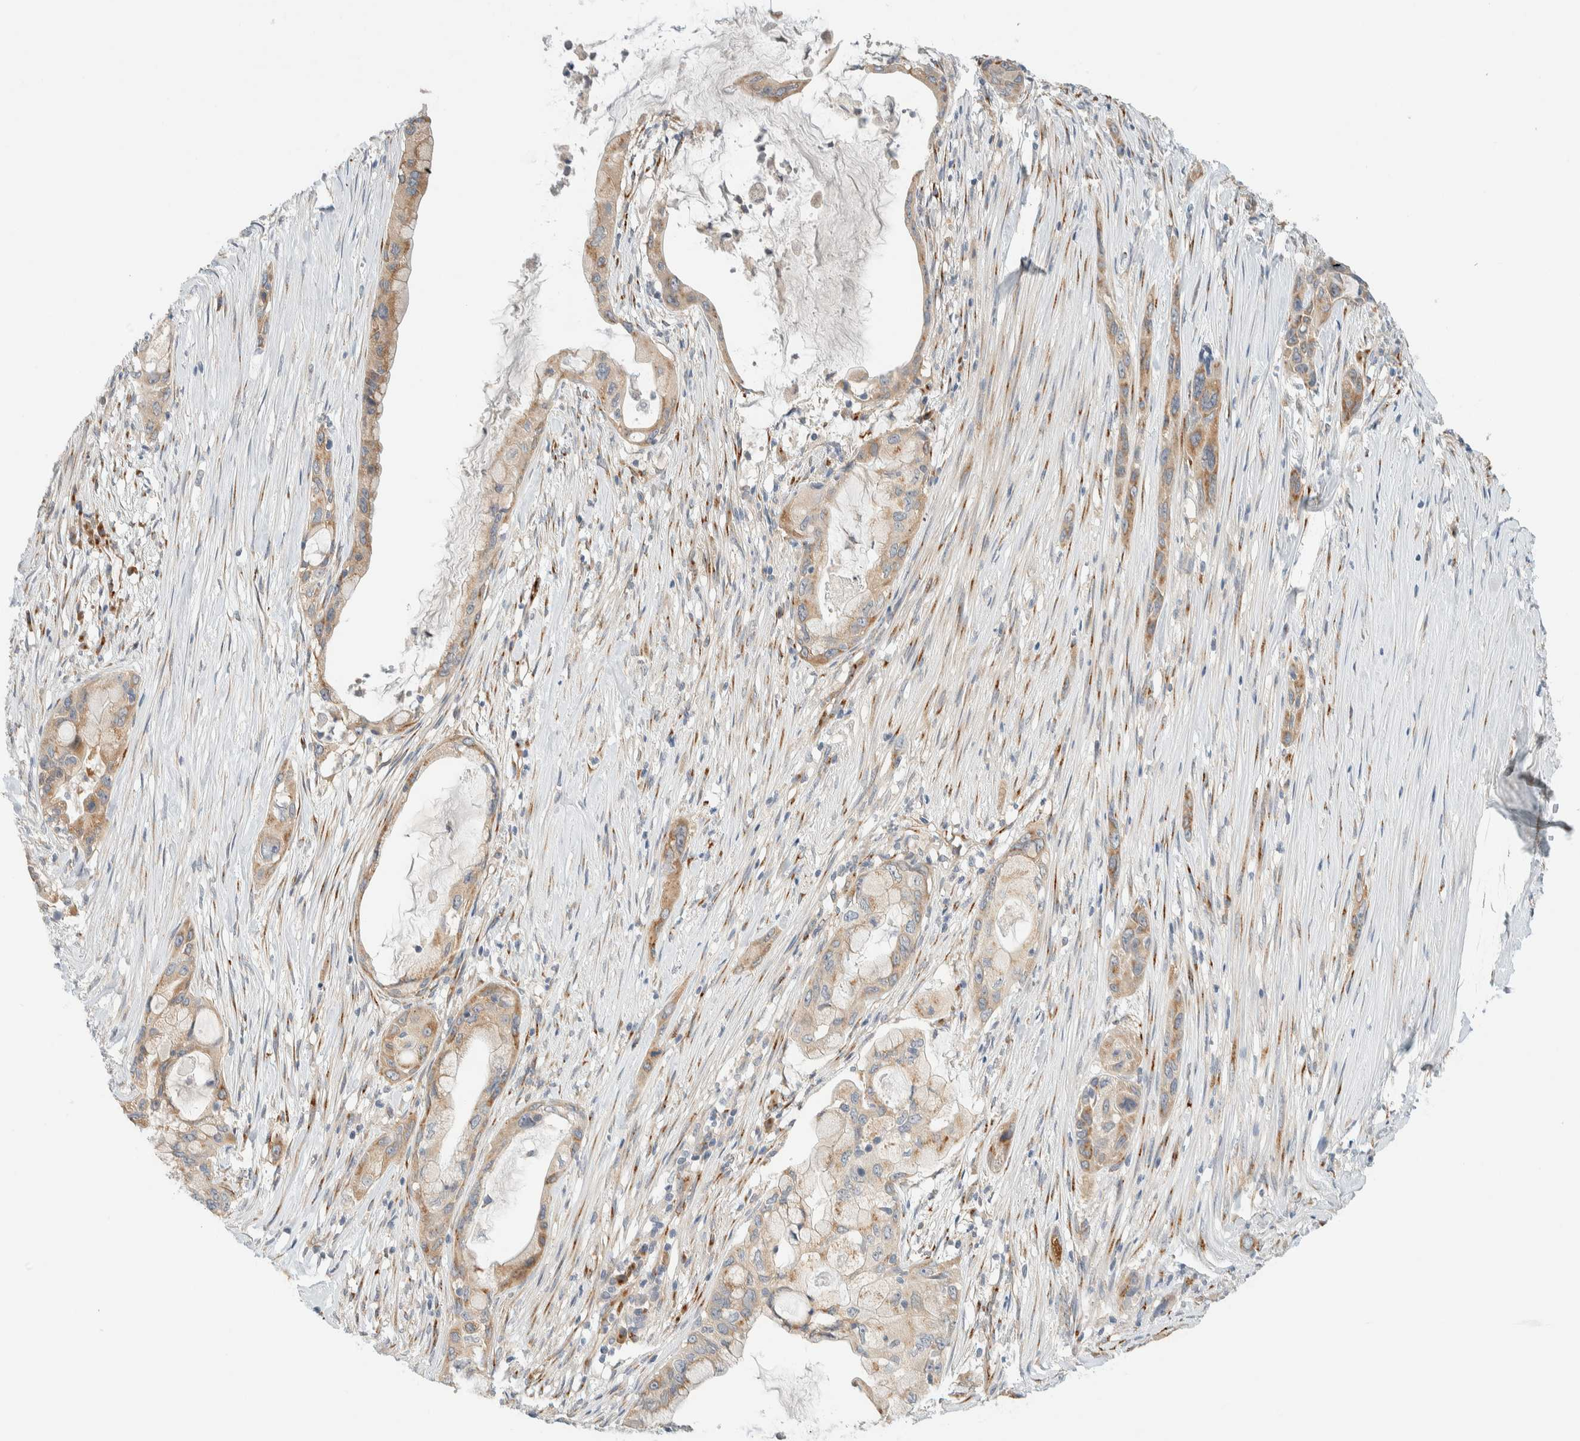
{"staining": {"intensity": "weak", "quantity": ">75%", "location": "cytoplasmic/membranous"}, "tissue": "pancreatic cancer", "cell_type": "Tumor cells", "image_type": "cancer", "snomed": [{"axis": "morphology", "description": "Adenocarcinoma, NOS"}, {"axis": "topography", "description": "Pancreas"}], "caption": "Tumor cells reveal low levels of weak cytoplasmic/membranous expression in approximately >75% of cells in pancreatic cancer.", "gene": "TMEM184B", "patient": {"sex": "male", "age": 53}}